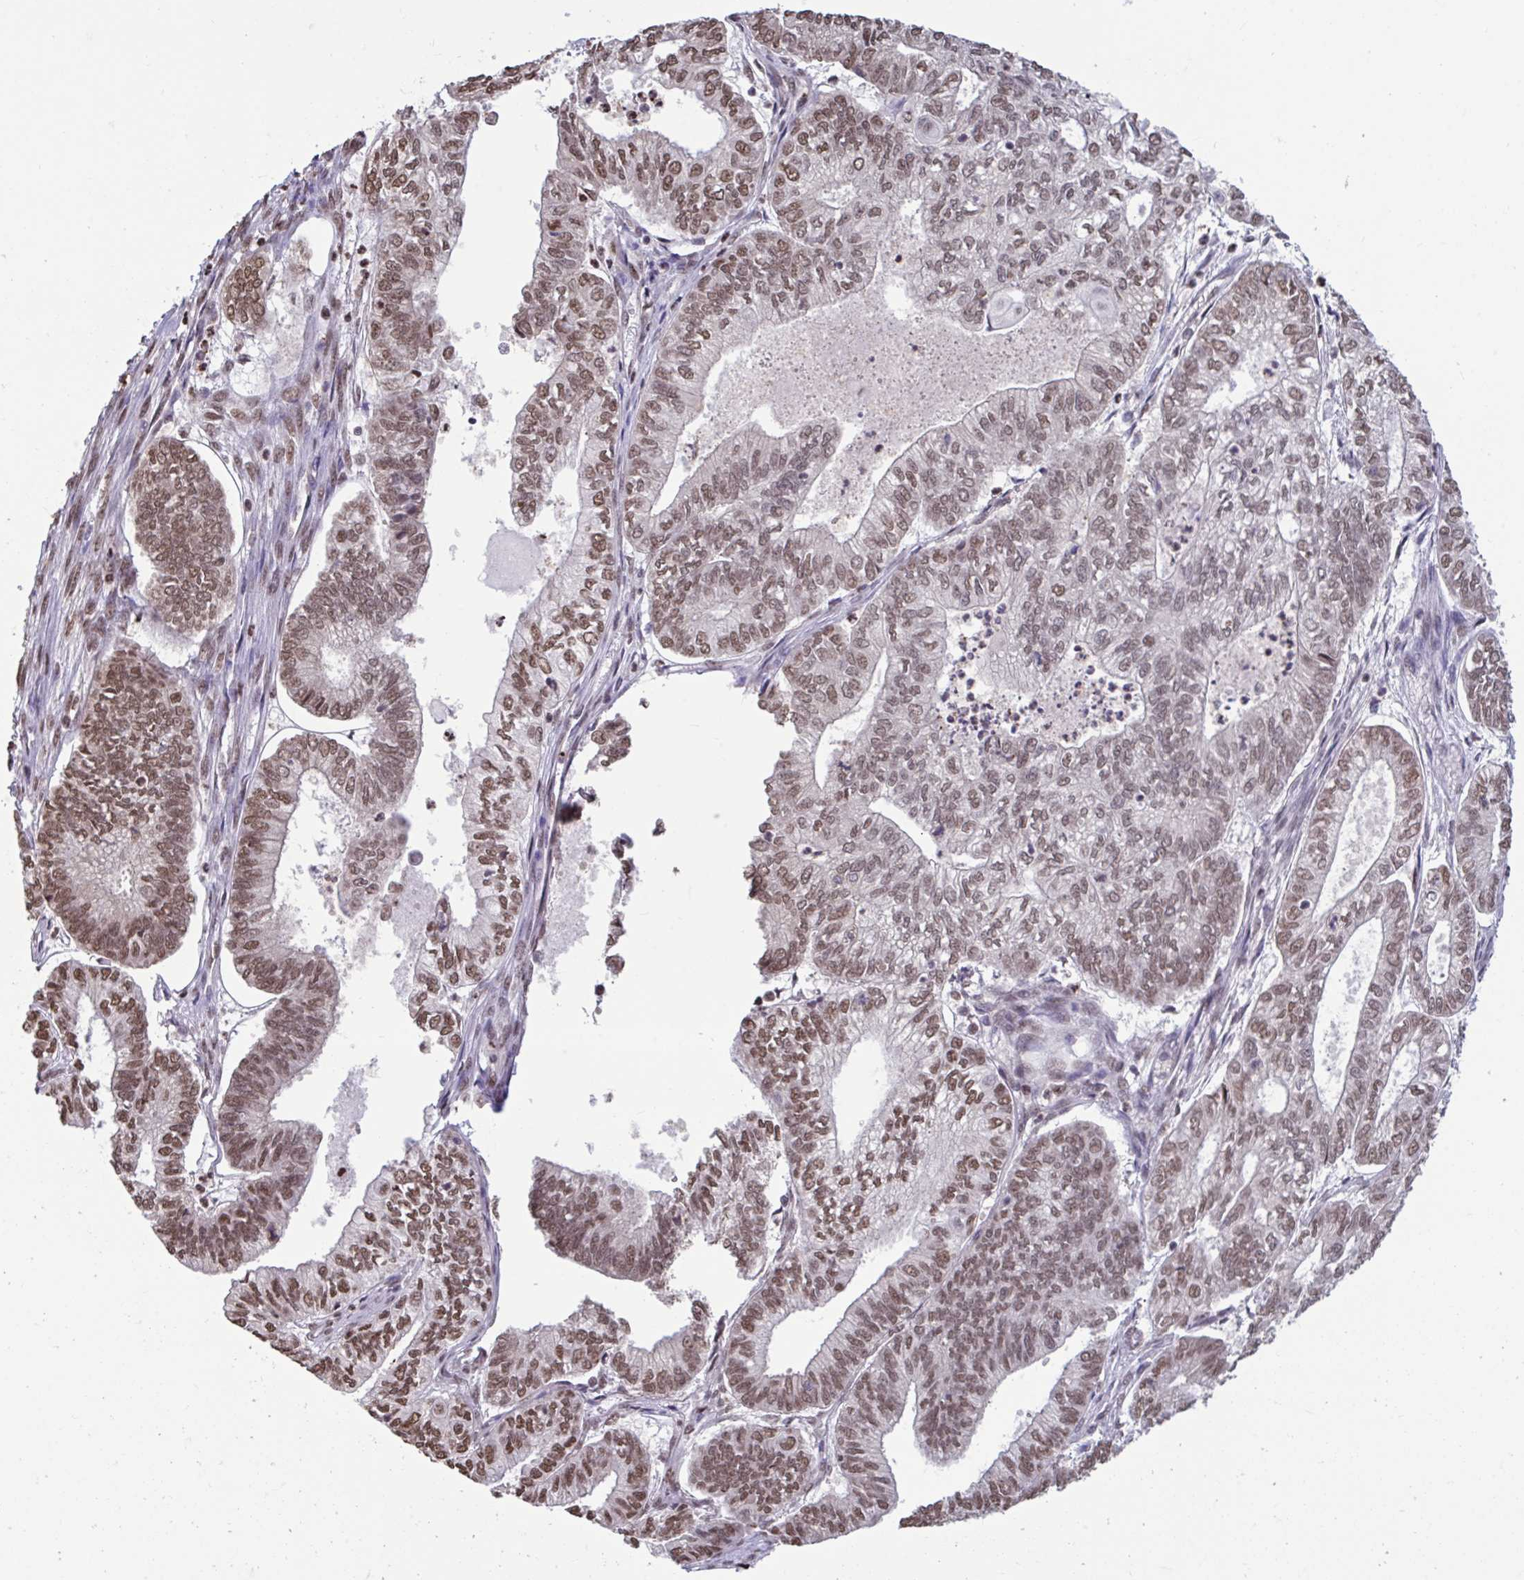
{"staining": {"intensity": "moderate", "quantity": ">75%", "location": "nuclear"}, "tissue": "ovarian cancer", "cell_type": "Tumor cells", "image_type": "cancer", "snomed": [{"axis": "morphology", "description": "Carcinoma, endometroid"}, {"axis": "topography", "description": "Ovary"}], "caption": "A medium amount of moderate nuclear positivity is seen in about >75% of tumor cells in ovarian cancer (endometroid carcinoma) tissue. The protein is shown in brown color, while the nuclei are stained blue.", "gene": "HNRNPDL", "patient": {"sex": "female", "age": 64}}